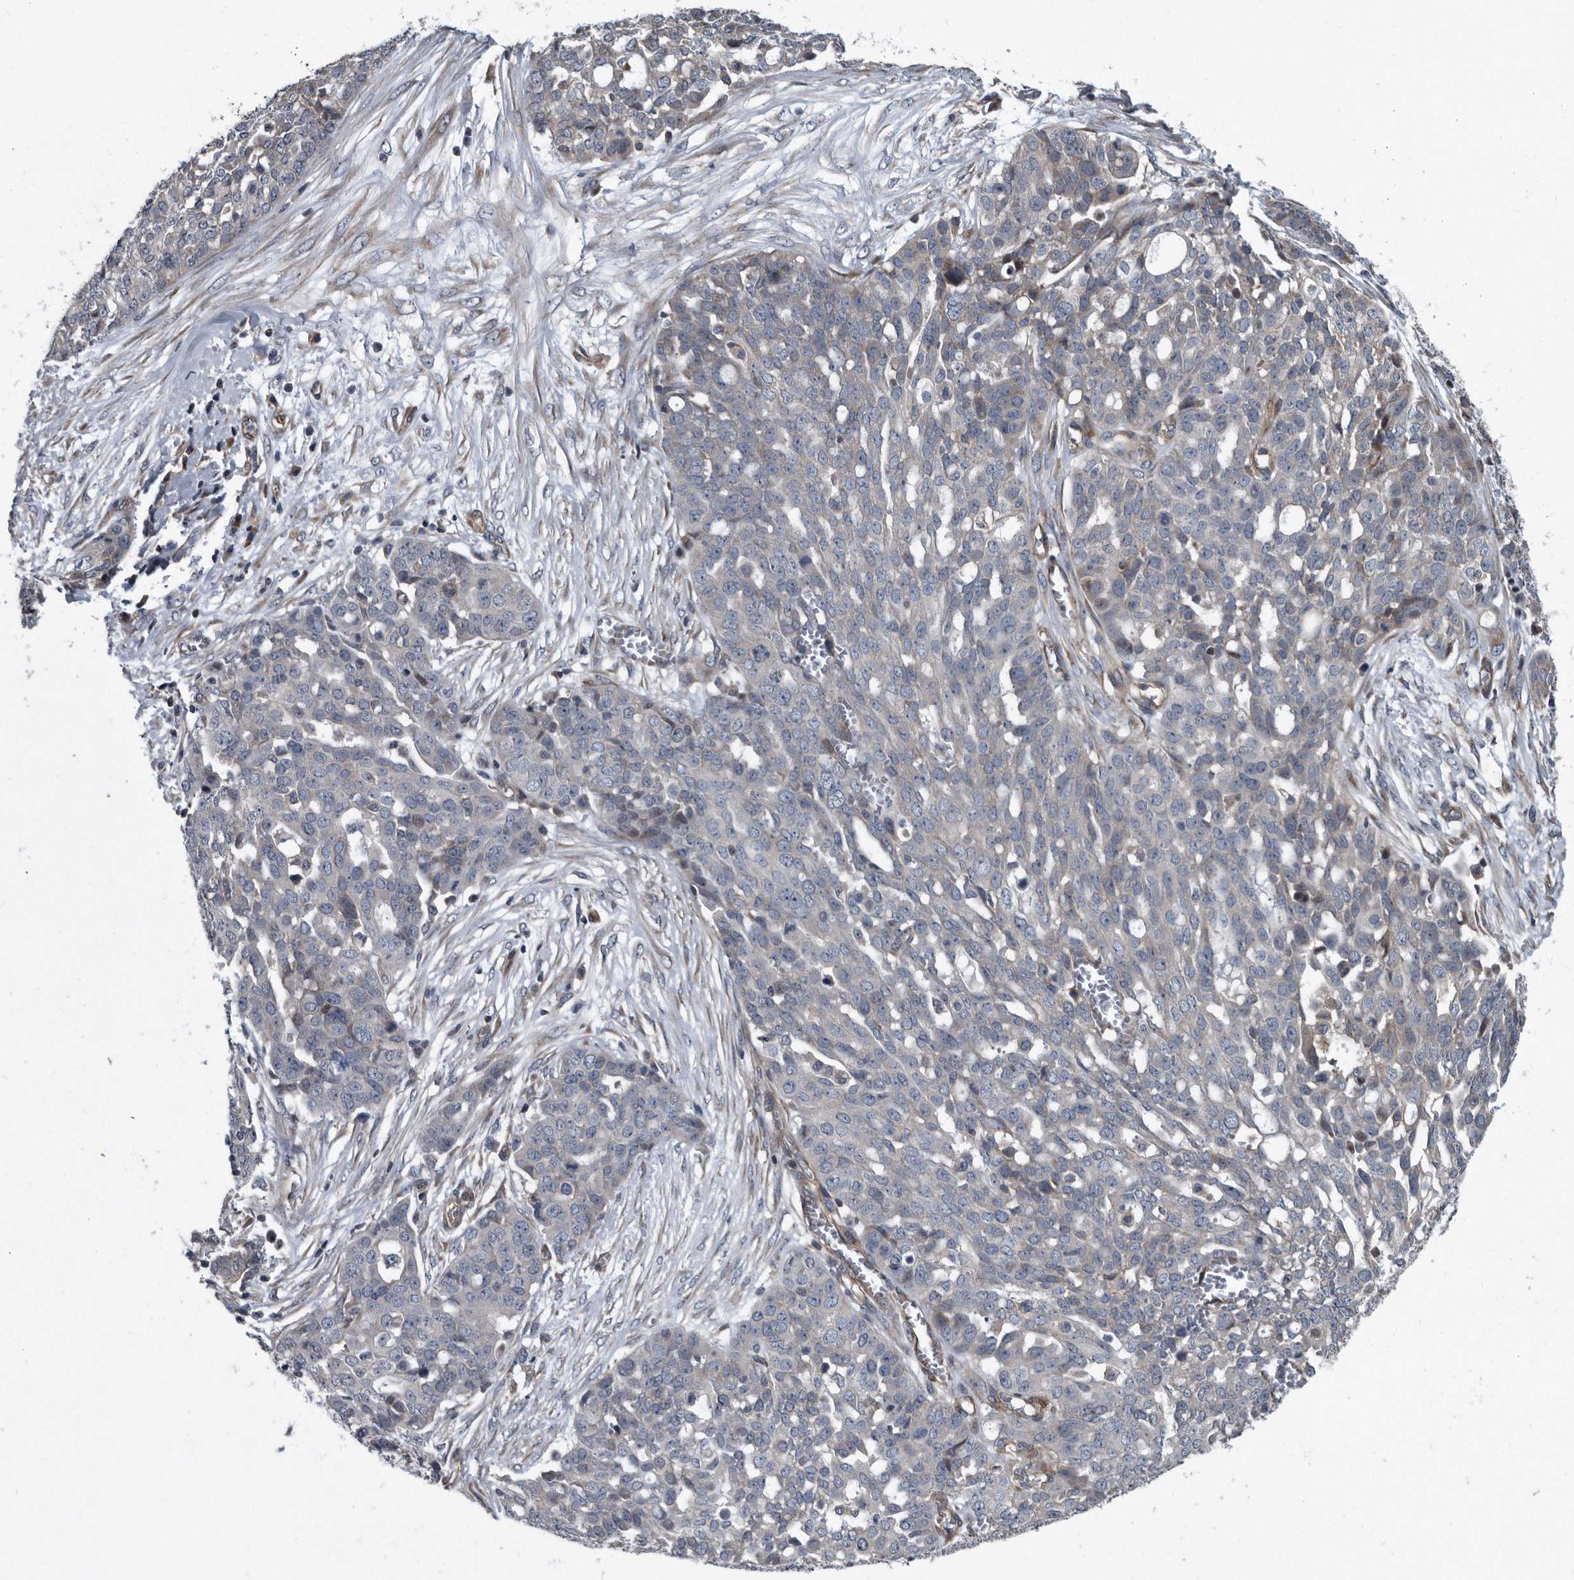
{"staining": {"intensity": "negative", "quantity": "none", "location": "none"}, "tissue": "ovarian cancer", "cell_type": "Tumor cells", "image_type": "cancer", "snomed": [{"axis": "morphology", "description": "Cystadenocarcinoma, serous, NOS"}, {"axis": "topography", "description": "Soft tissue"}, {"axis": "topography", "description": "Ovary"}], "caption": "Immunohistochemical staining of serous cystadenocarcinoma (ovarian) exhibits no significant staining in tumor cells.", "gene": "ARMCX1", "patient": {"sex": "female", "age": 57}}